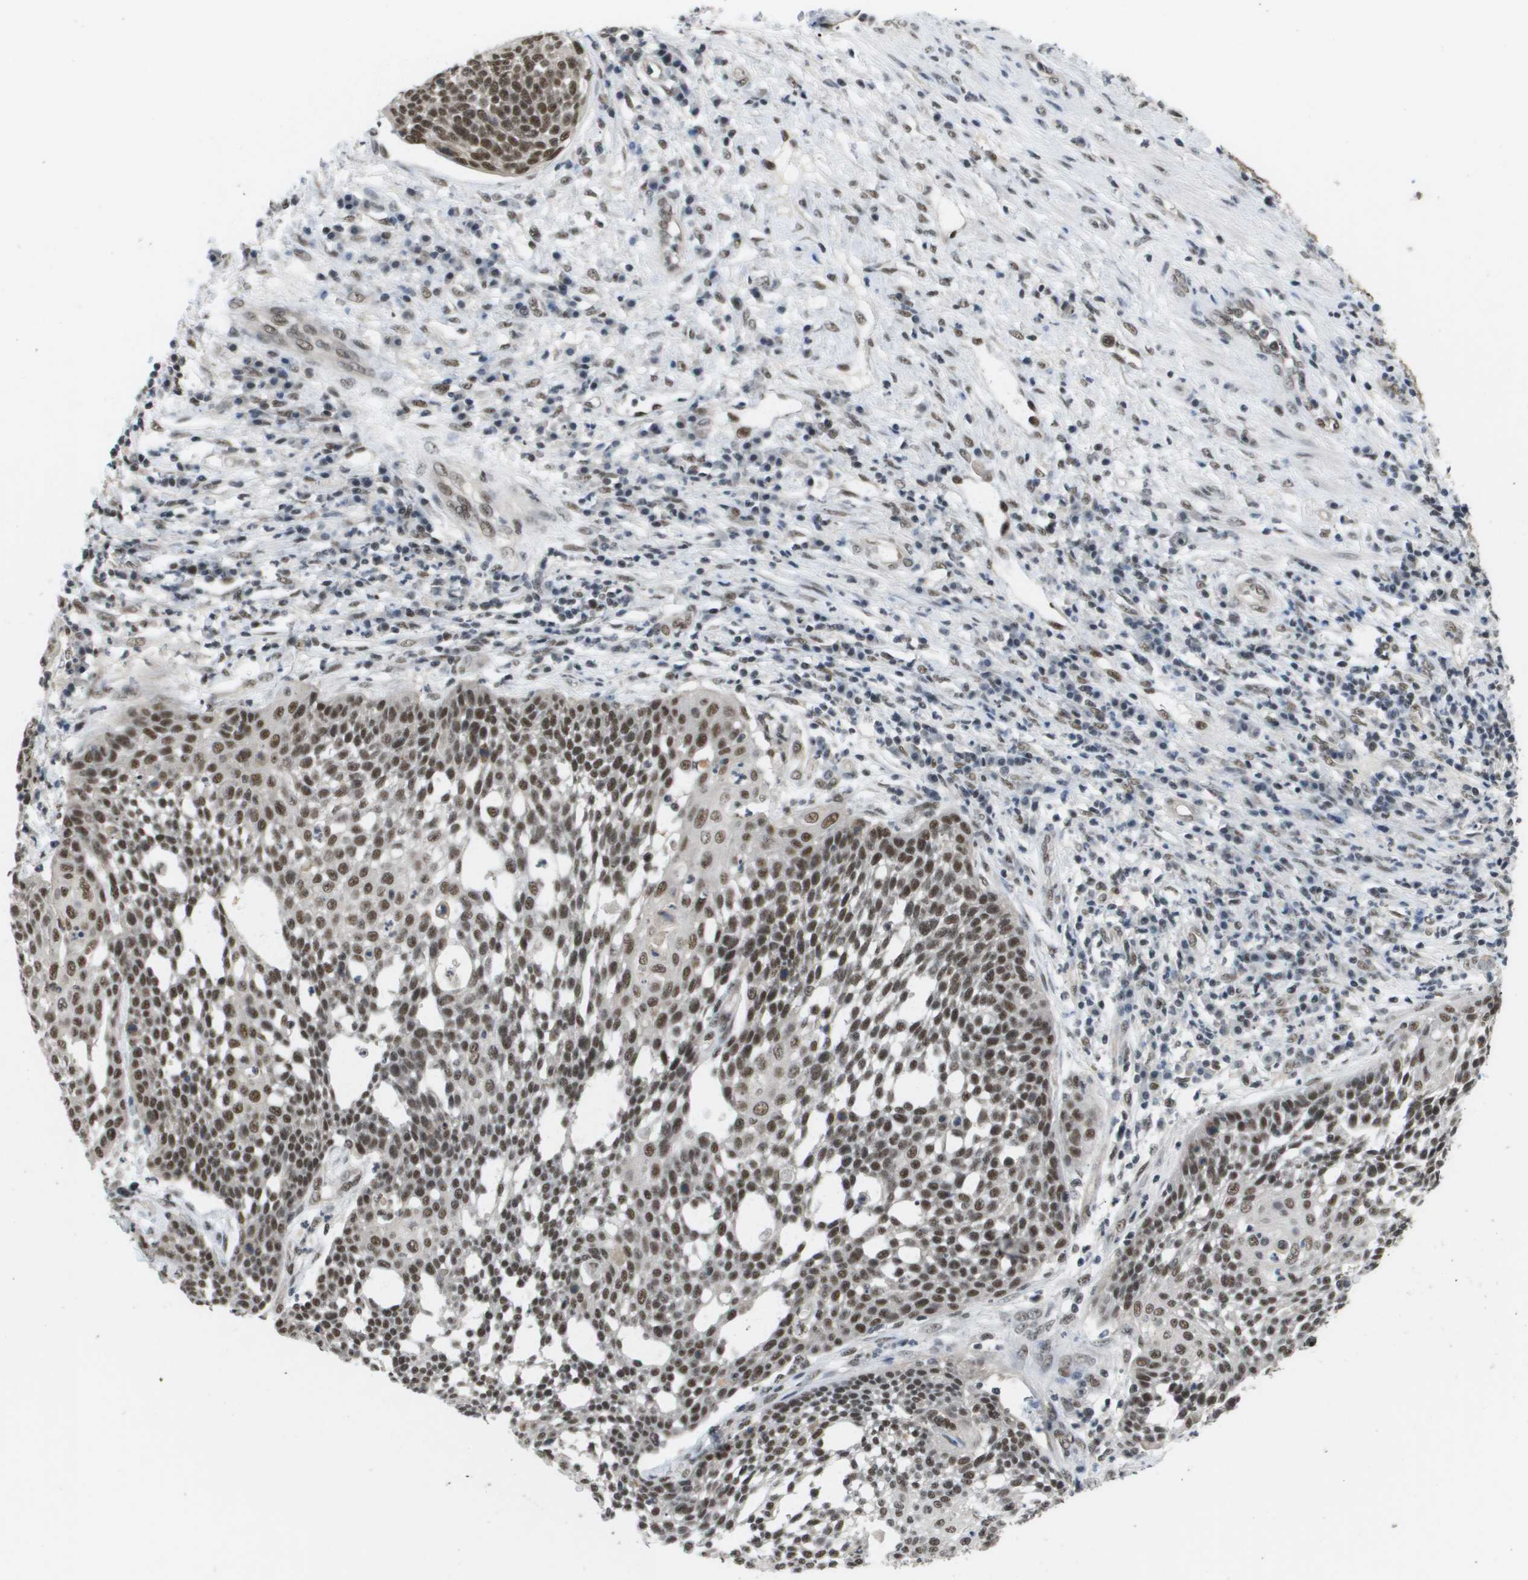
{"staining": {"intensity": "moderate", "quantity": ">75%", "location": "nuclear"}, "tissue": "cervical cancer", "cell_type": "Tumor cells", "image_type": "cancer", "snomed": [{"axis": "morphology", "description": "Squamous cell carcinoma, NOS"}, {"axis": "topography", "description": "Cervix"}], "caption": "Squamous cell carcinoma (cervical) stained with immunohistochemistry (IHC) shows moderate nuclear staining in about >75% of tumor cells. (Stains: DAB (3,3'-diaminobenzidine) in brown, nuclei in blue, Microscopy: brightfield microscopy at high magnification).", "gene": "ISY1", "patient": {"sex": "female", "age": 34}}